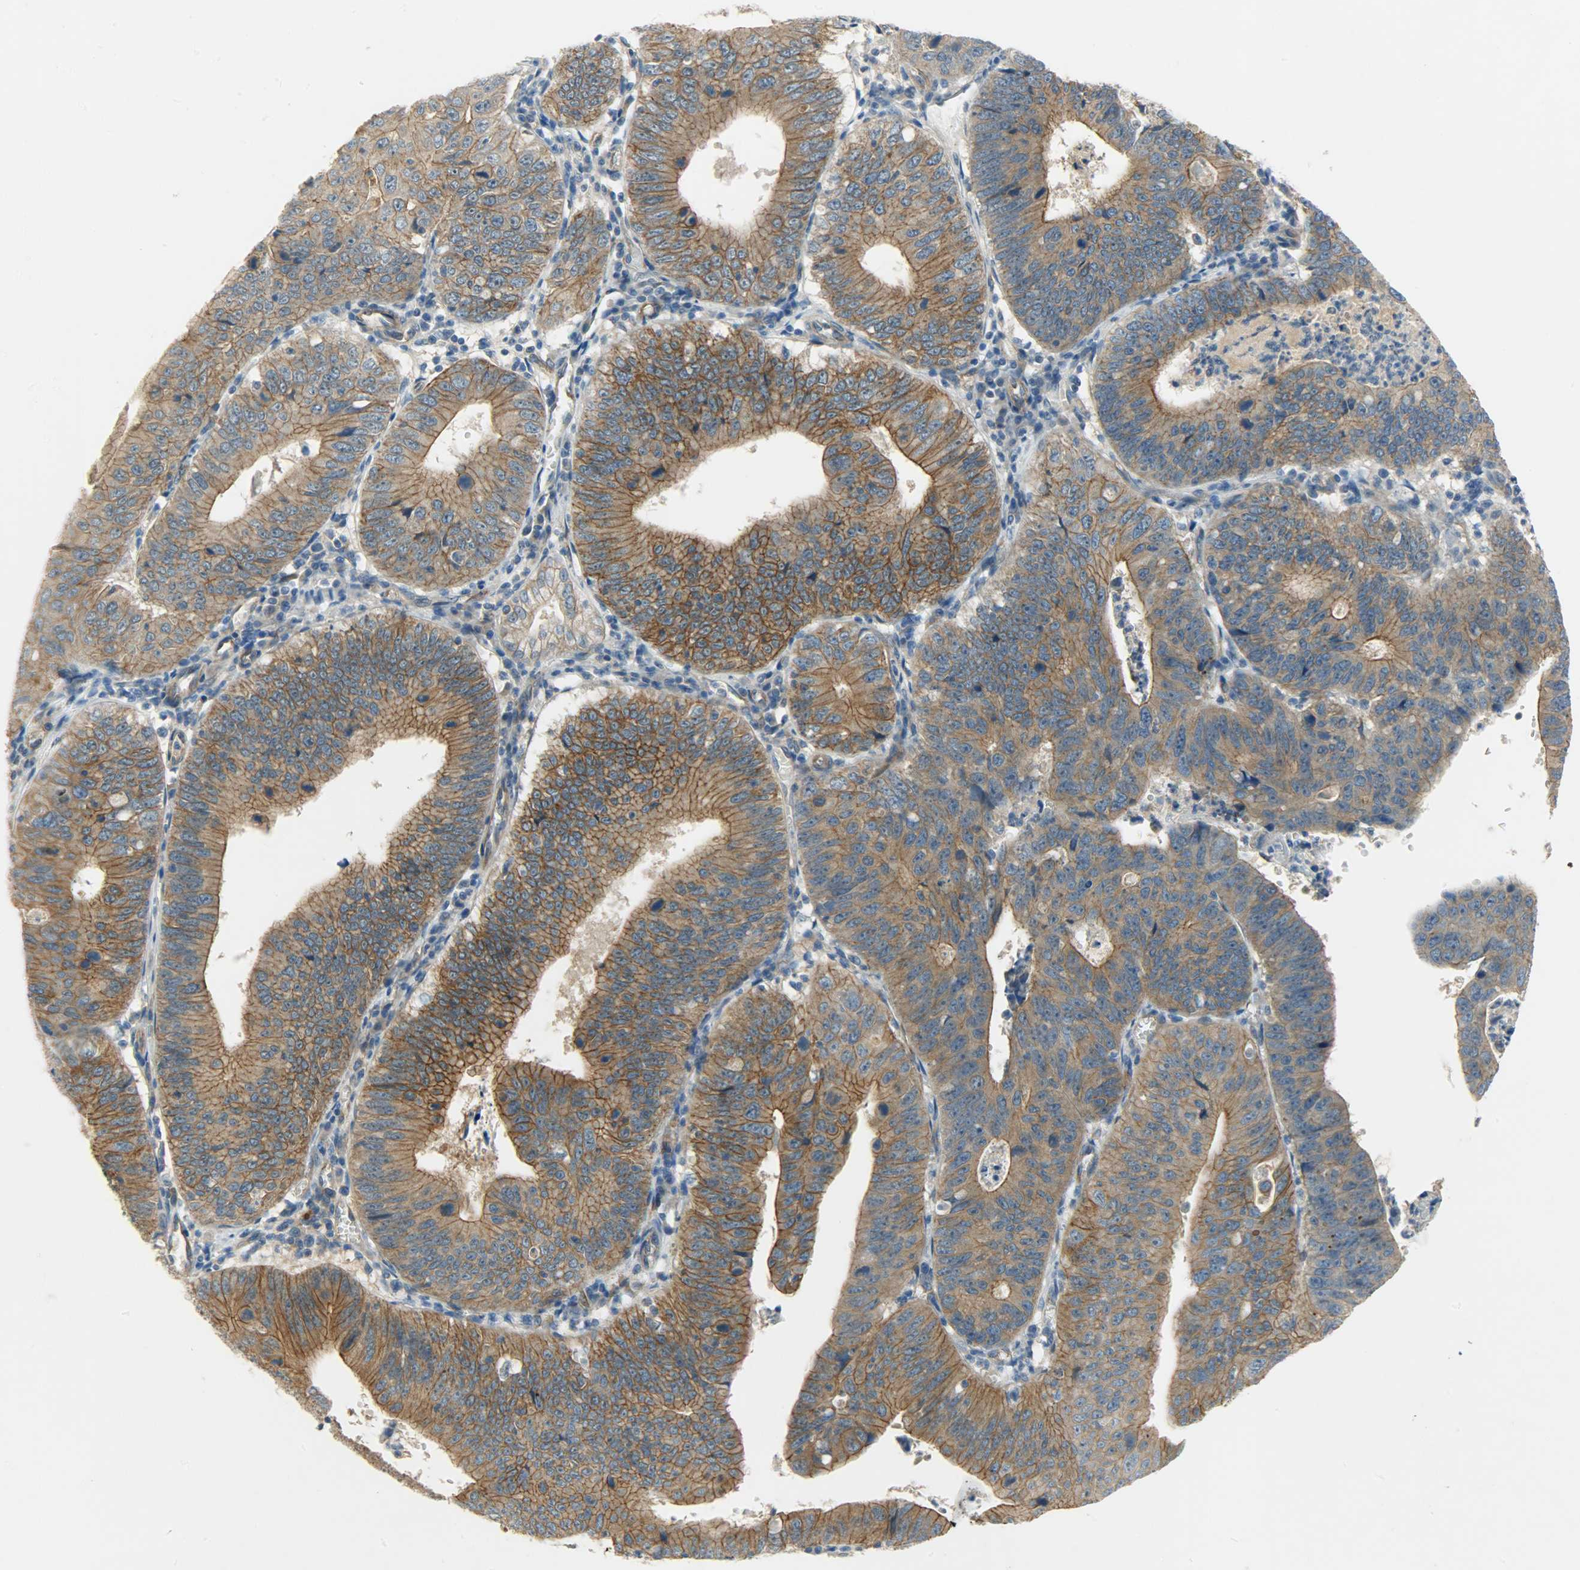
{"staining": {"intensity": "moderate", "quantity": ">75%", "location": "cytoplasmic/membranous"}, "tissue": "stomach cancer", "cell_type": "Tumor cells", "image_type": "cancer", "snomed": [{"axis": "morphology", "description": "Adenocarcinoma, NOS"}, {"axis": "topography", "description": "Stomach"}], "caption": "Tumor cells display moderate cytoplasmic/membranous expression in approximately >75% of cells in stomach cancer. (DAB (3,3'-diaminobenzidine) IHC with brightfield microscopy, high magnification).", "gene": "KIAA1217", "patient": {"sex": "male", "age": 59}}